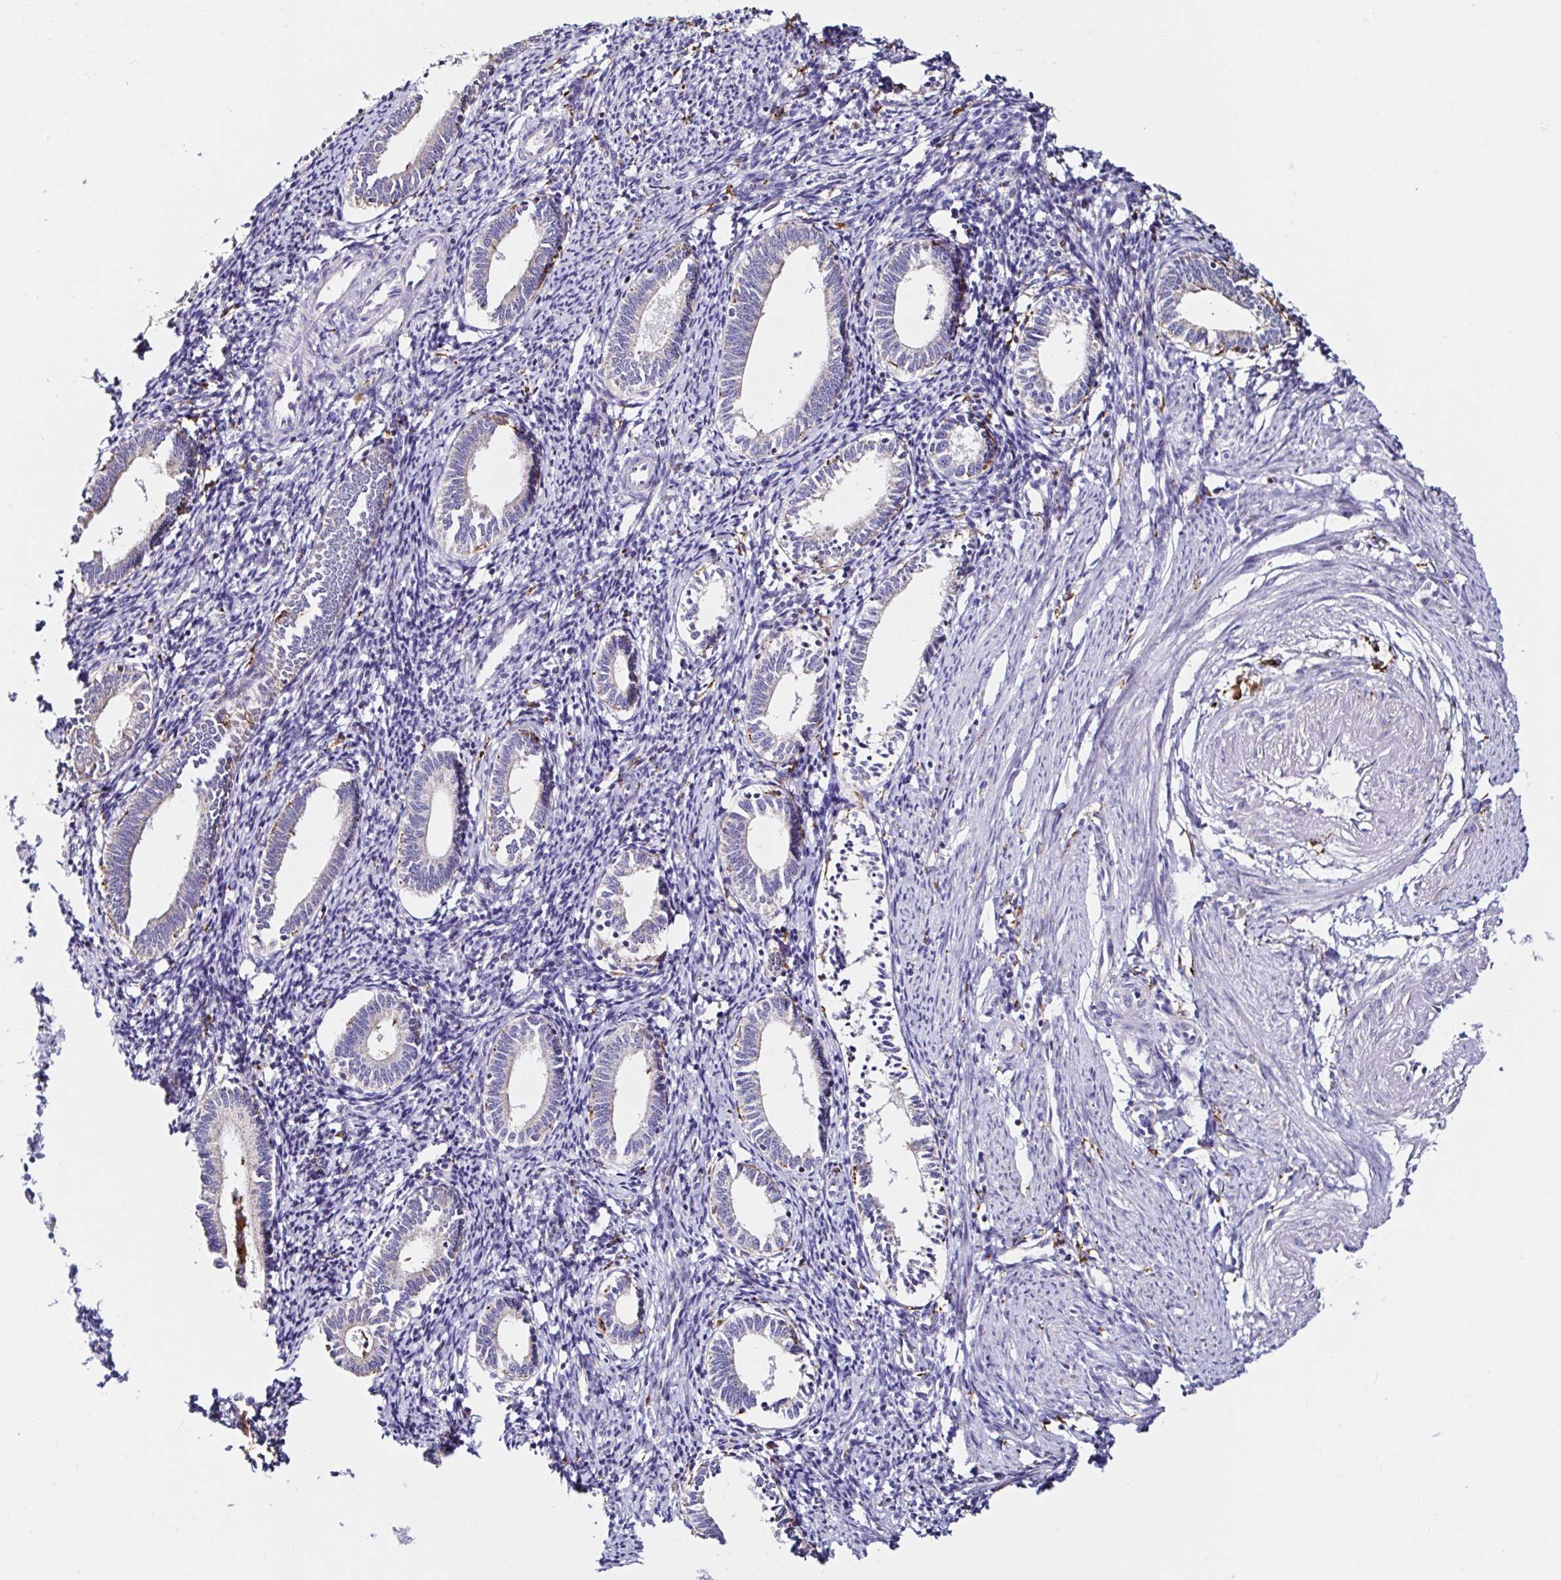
{"staining": {"intensity": "negative", "quantity": "none", "location": "none"}, "tissue": "endometrium", "cell_type": "Cells in endometrial stroma", "image_type": "normal", "snomed": [{"axis": "morphology", "description": "Normal tissue, NOS"}, {"axis": "topography", "description": "Endometrium"}], "caption": "Protein analysis of benign endometrium displays no significant staining in cells in endometrial stroma.", "gene": "MSR1", "patient": {"sex": "female", "age": 41}}